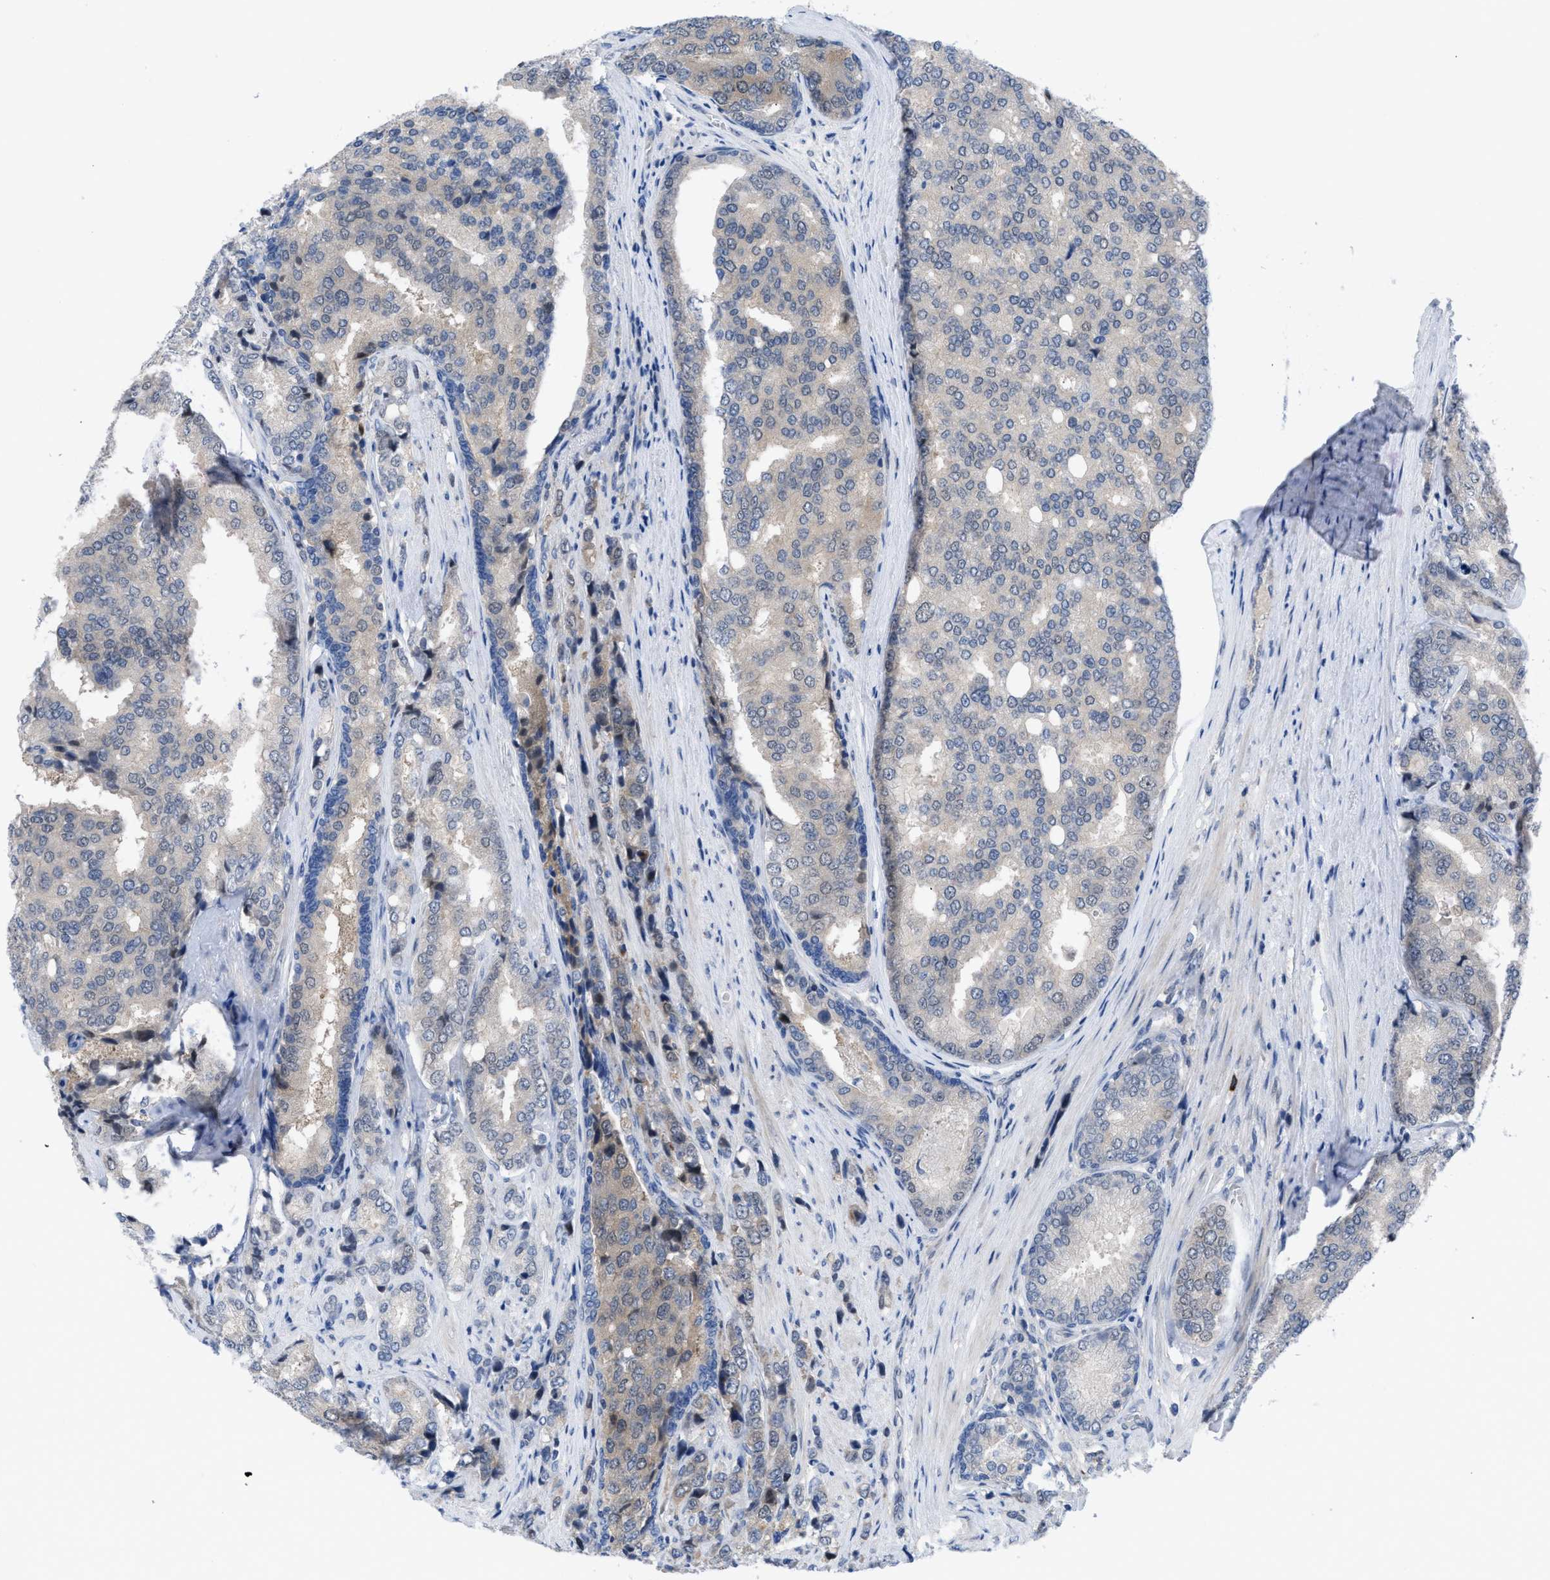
{"staining": {"intensity": "negative", "quantity": "none", "location": "none"}, "tissue": "prostate cancer", "cell_type": "Tumor cells", "image_type": "cancer", "snomed": [{"axis": "morphology", "description": "Adenocarcinoma, High grade"}, {"axis": "topography", "description": "Prostate"}], "caption": "A histopathology image of human prostate cancer (high-grade adenocarcinoma) is negative for staining in tumor cells. Brightfield microscopy of immunohistochemistry (IHC) stained with DAB (brown) and hematoxylin (blue), captured at high magnification.", "gene": "IL17RE", "patient": {"sex": "male", "age": 50}}